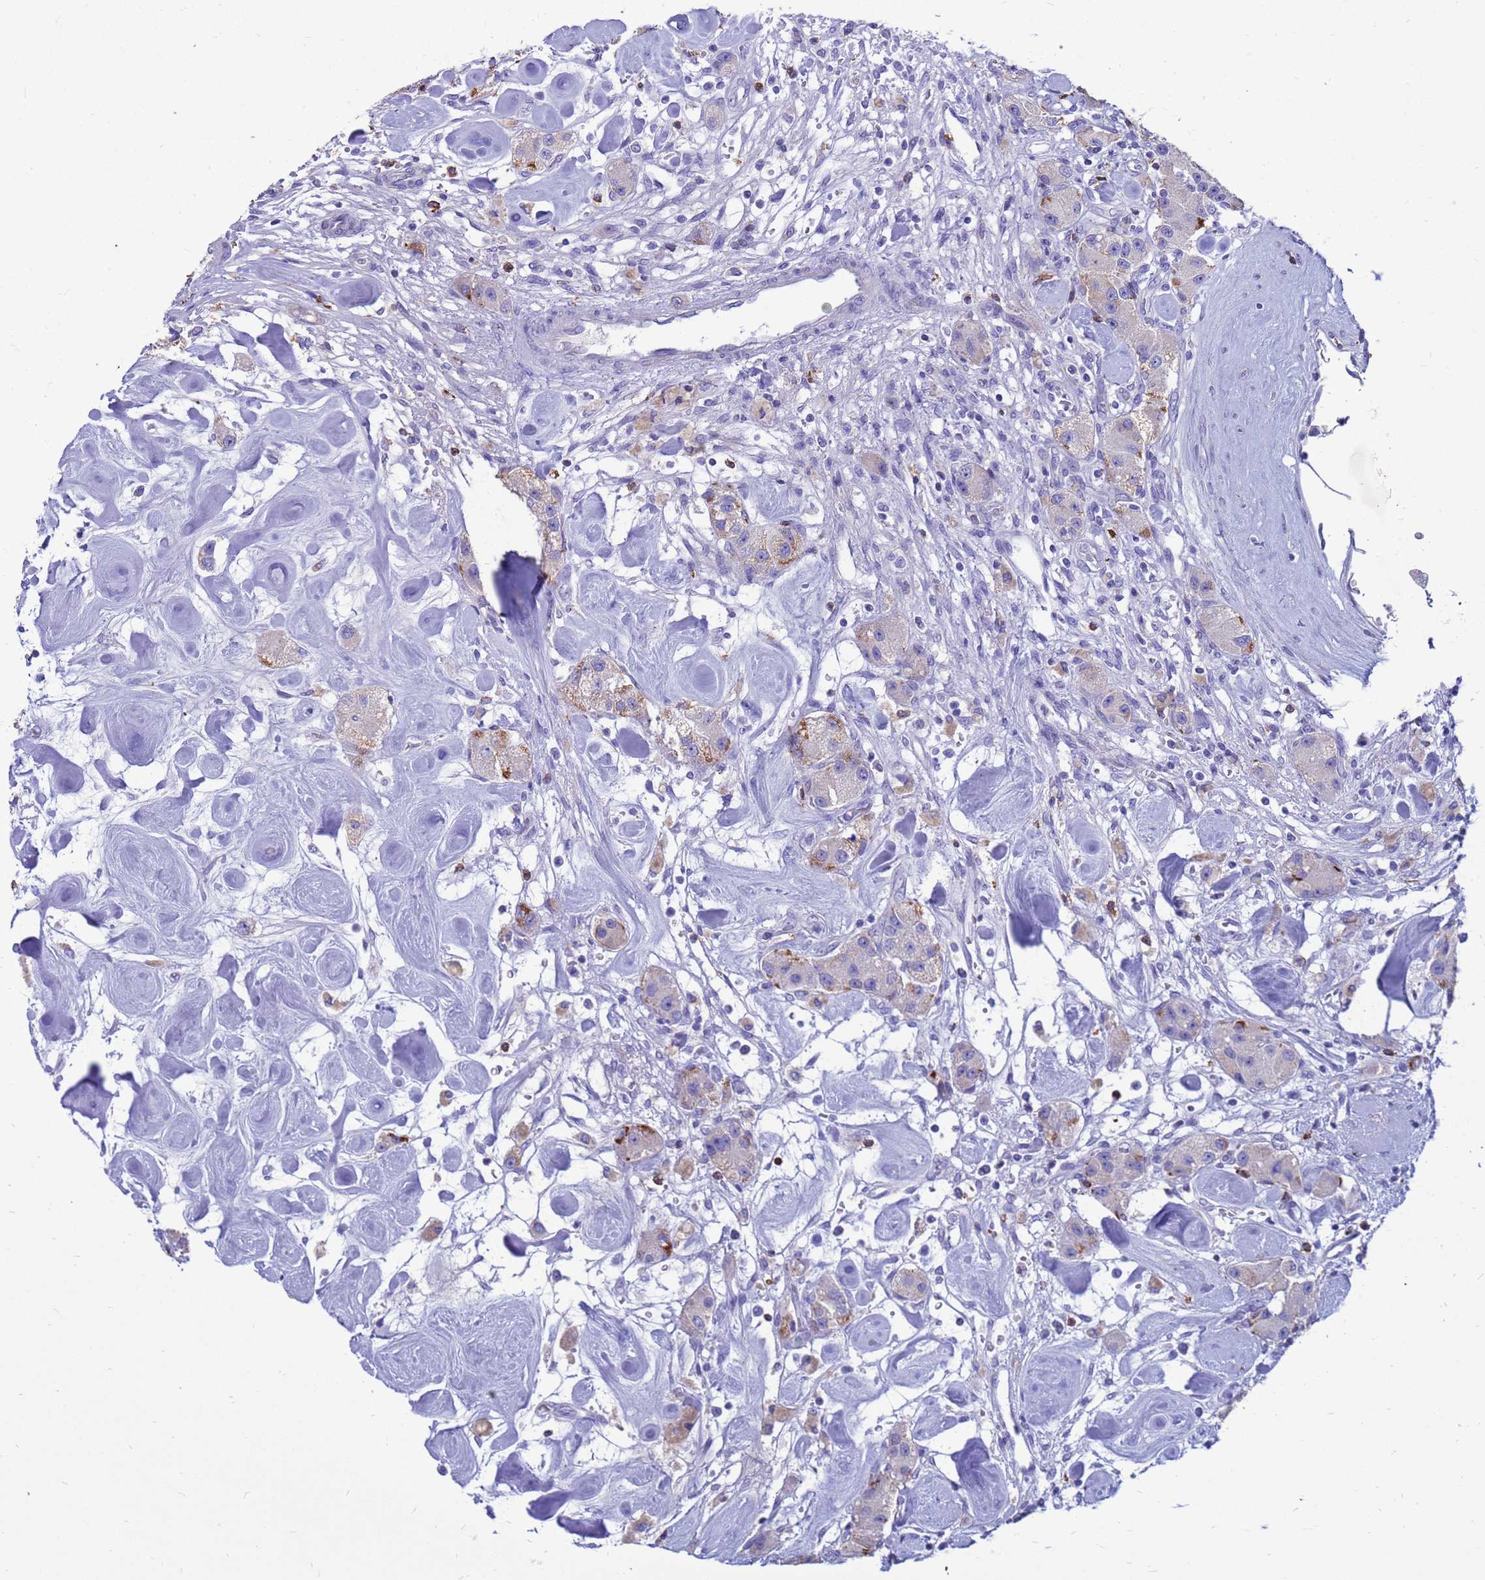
{"staining": {"intensity": "moderate", "quantity": "<25%", "location": "cytoplasmic/membranous"}, "tissue": "carcinoid", "cell_type": "Tumor cells", "image_type": "cancer", "snomed": [{"axis": "morphology", "description": "Carcinoid, malignant, NOS"}, {"axis": "topography", "description": "Pancreas"}], "caption": "Tumor cells demonstrate low levels of moderate cytoplasmic/membranous expression in approximately <25% of cells in human carcinoid (malignant).", "gene": "PDE10A", "patient": {"sex": "male", "age": 41}}